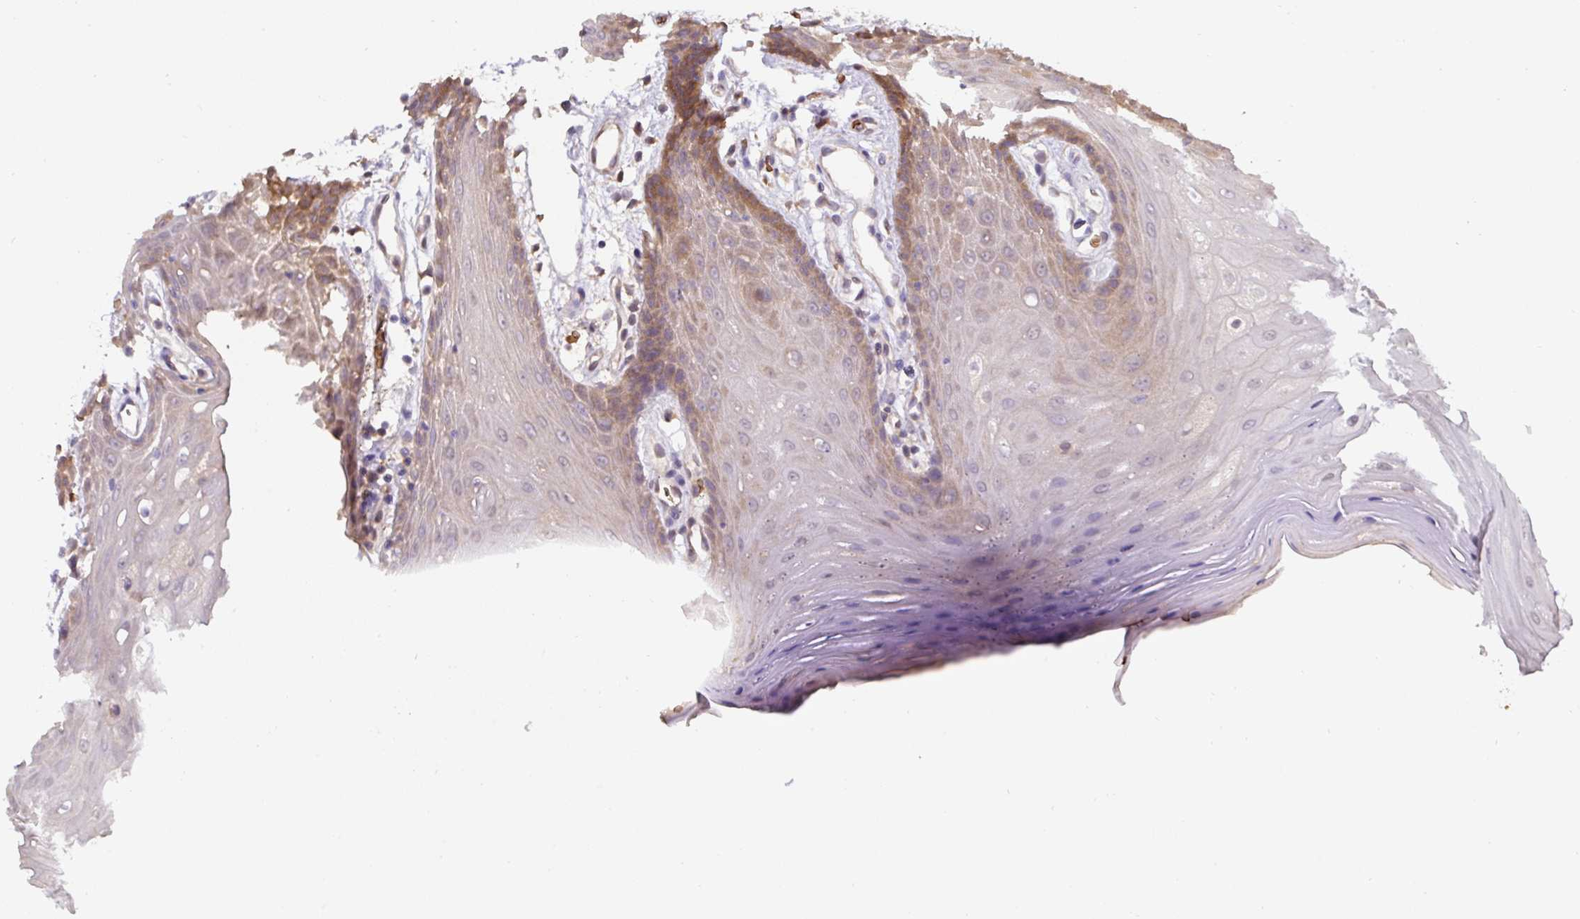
{"staining": {"intensity": "moderate", "quantity": "<25%", "location": "cytoplasmic/membranous"}, "tissue": "oral mucosa", "cell_type": "Squamous epithelial cells", "image_type": "normal", "snomed": [{"axis": "morphology", "description": "Normal tissue, NOS"}, {"axis": "topography", "description": "Oral tissue"}, {"axis": "topography", "description": "Tounge, NOS"}], "caption": "Protein staining demonstrates moderate cytoplasmic/membranous positivity in approximately <25% of squamous epithelial cells in benign oral mucosa. Nuclei are stained in blue.", "gene": "ST13", "patient": {"sex": "female", "age": 59}}